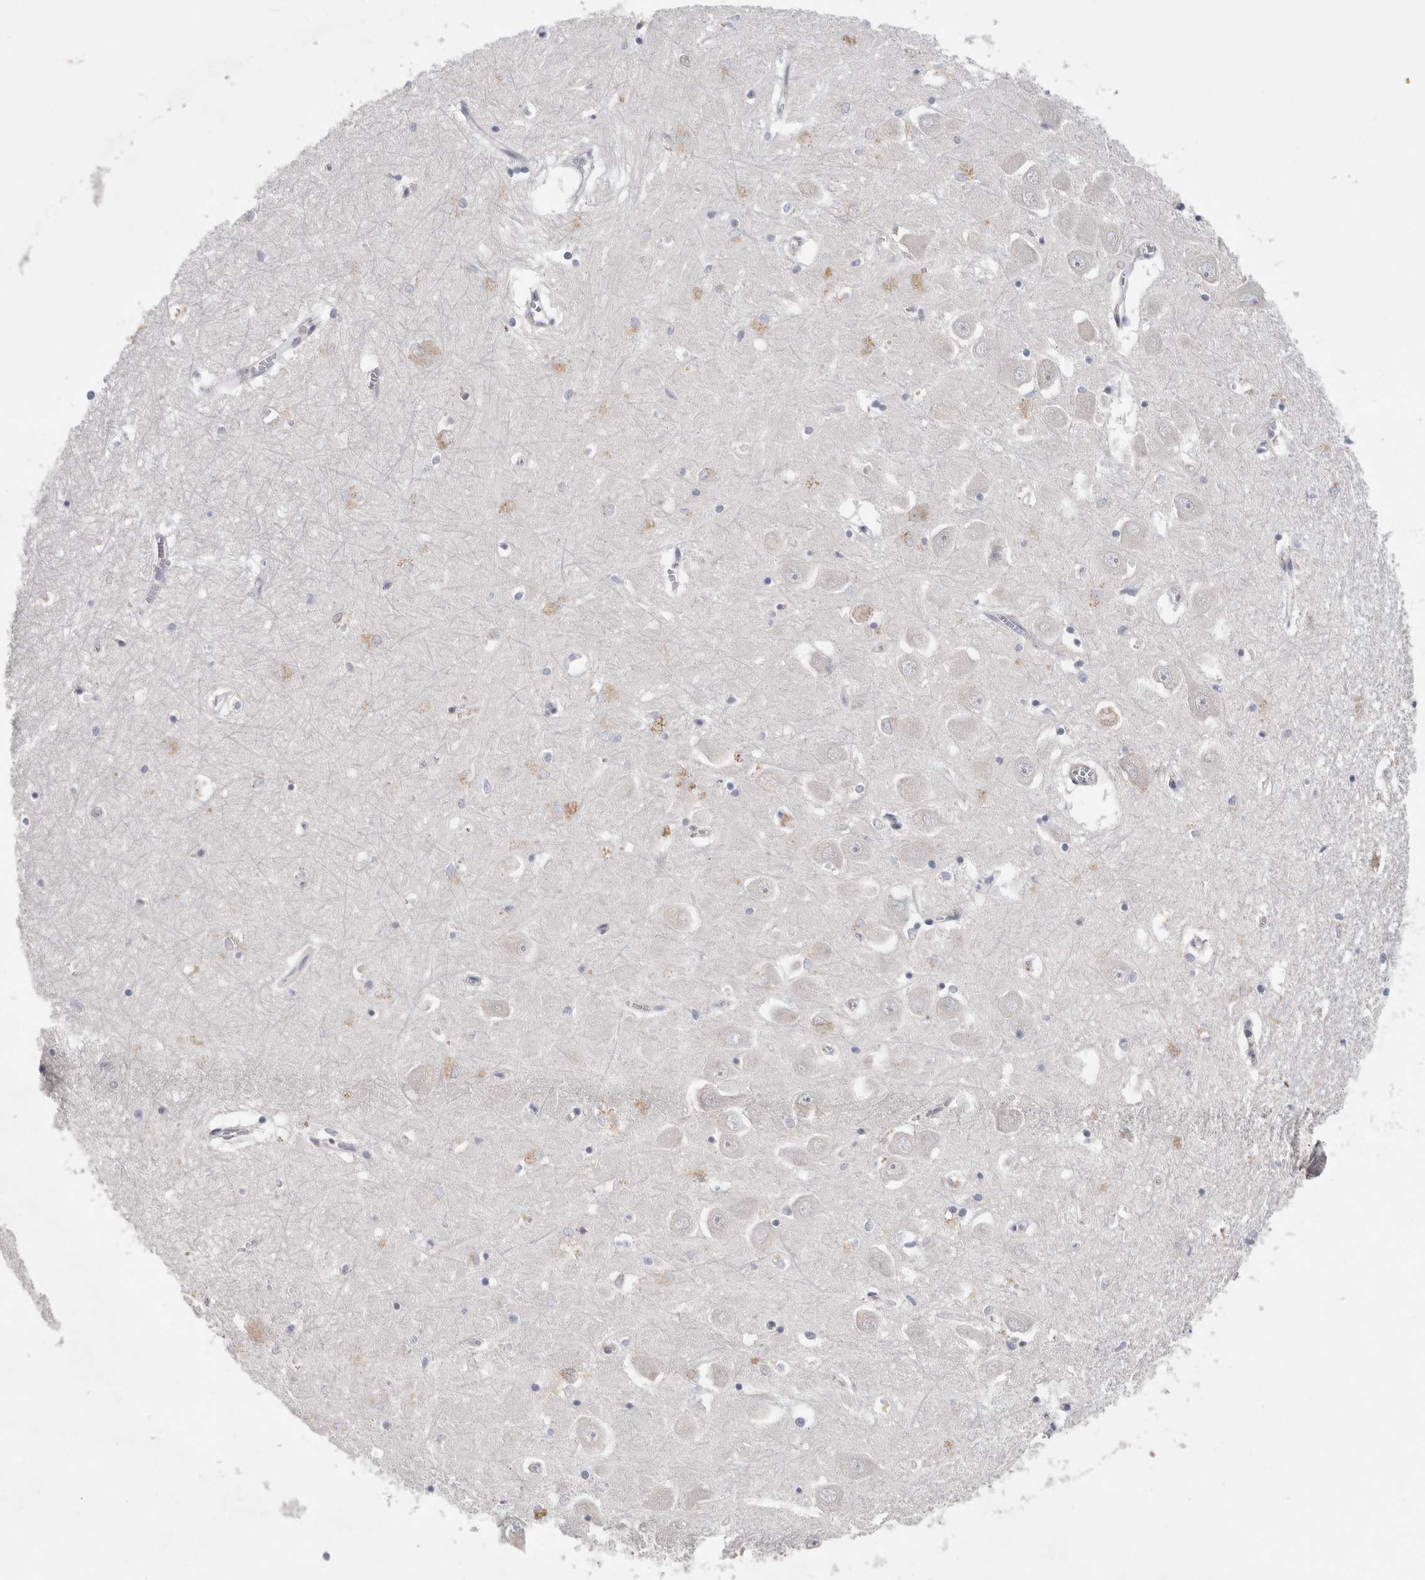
{"staining": {"intensity": "negative", "quantity": "none", "location": "none"}, "tissue": "hippocampus", "cell_type": "Glial cells", "image_type": "normal", "snomed": [{"axis": "morphology", "description": "Normal tissue, NOS"}, {"axis": "topography", "description": "Hippocampus"}], "caption": "DAB (3,3'-diaminobenzidine) immunohistochemical staining of benign hippocampus displays no significant staining in glial cells.", "gene": "MGAT1", "patient": {"sex": "male", "age": 70}}